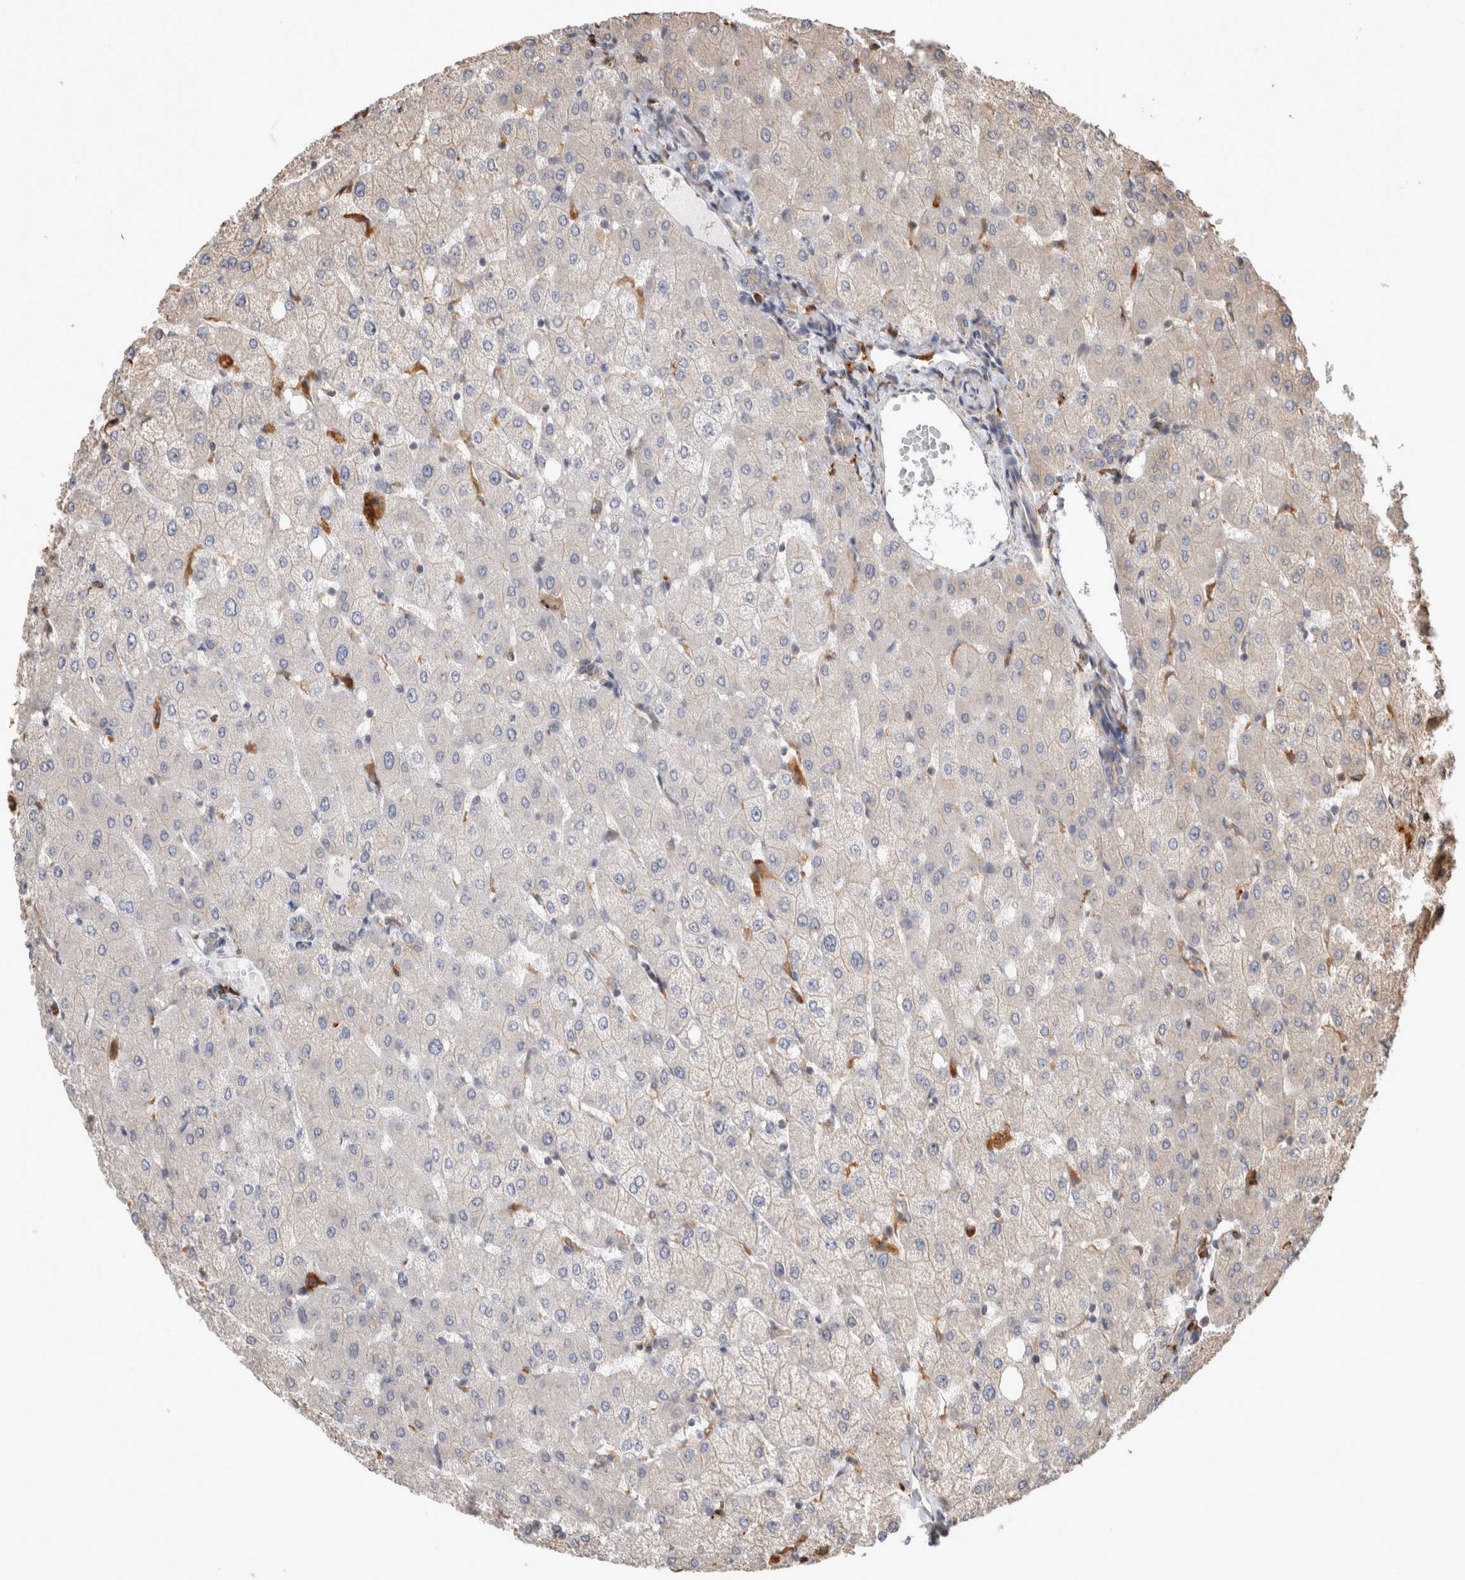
{"staining": {"intensity": "weak", "quantity": "25%-75%", "location": "none"}, "tissue": "liver", "cell_type": "Cholangiocytes", "image_type": "normal", "snomed": [{"axis": "morphology", "description": "Normal tissue, NOS"}, {"axis": "topography", "description": "Liver"}], "caption": "Weak None positivity is identified in about 25%-75% of cholangiocytes in benign liver. The staining was performed using DAB (3,3'-diaminobenzidine) to visualize the protein expression in brown, while the nuclei were stained in blue with hematoxylin (Magnification: 20x).", "gene": "CLIP1", "patient": {"sex": "female", "age": 54}}